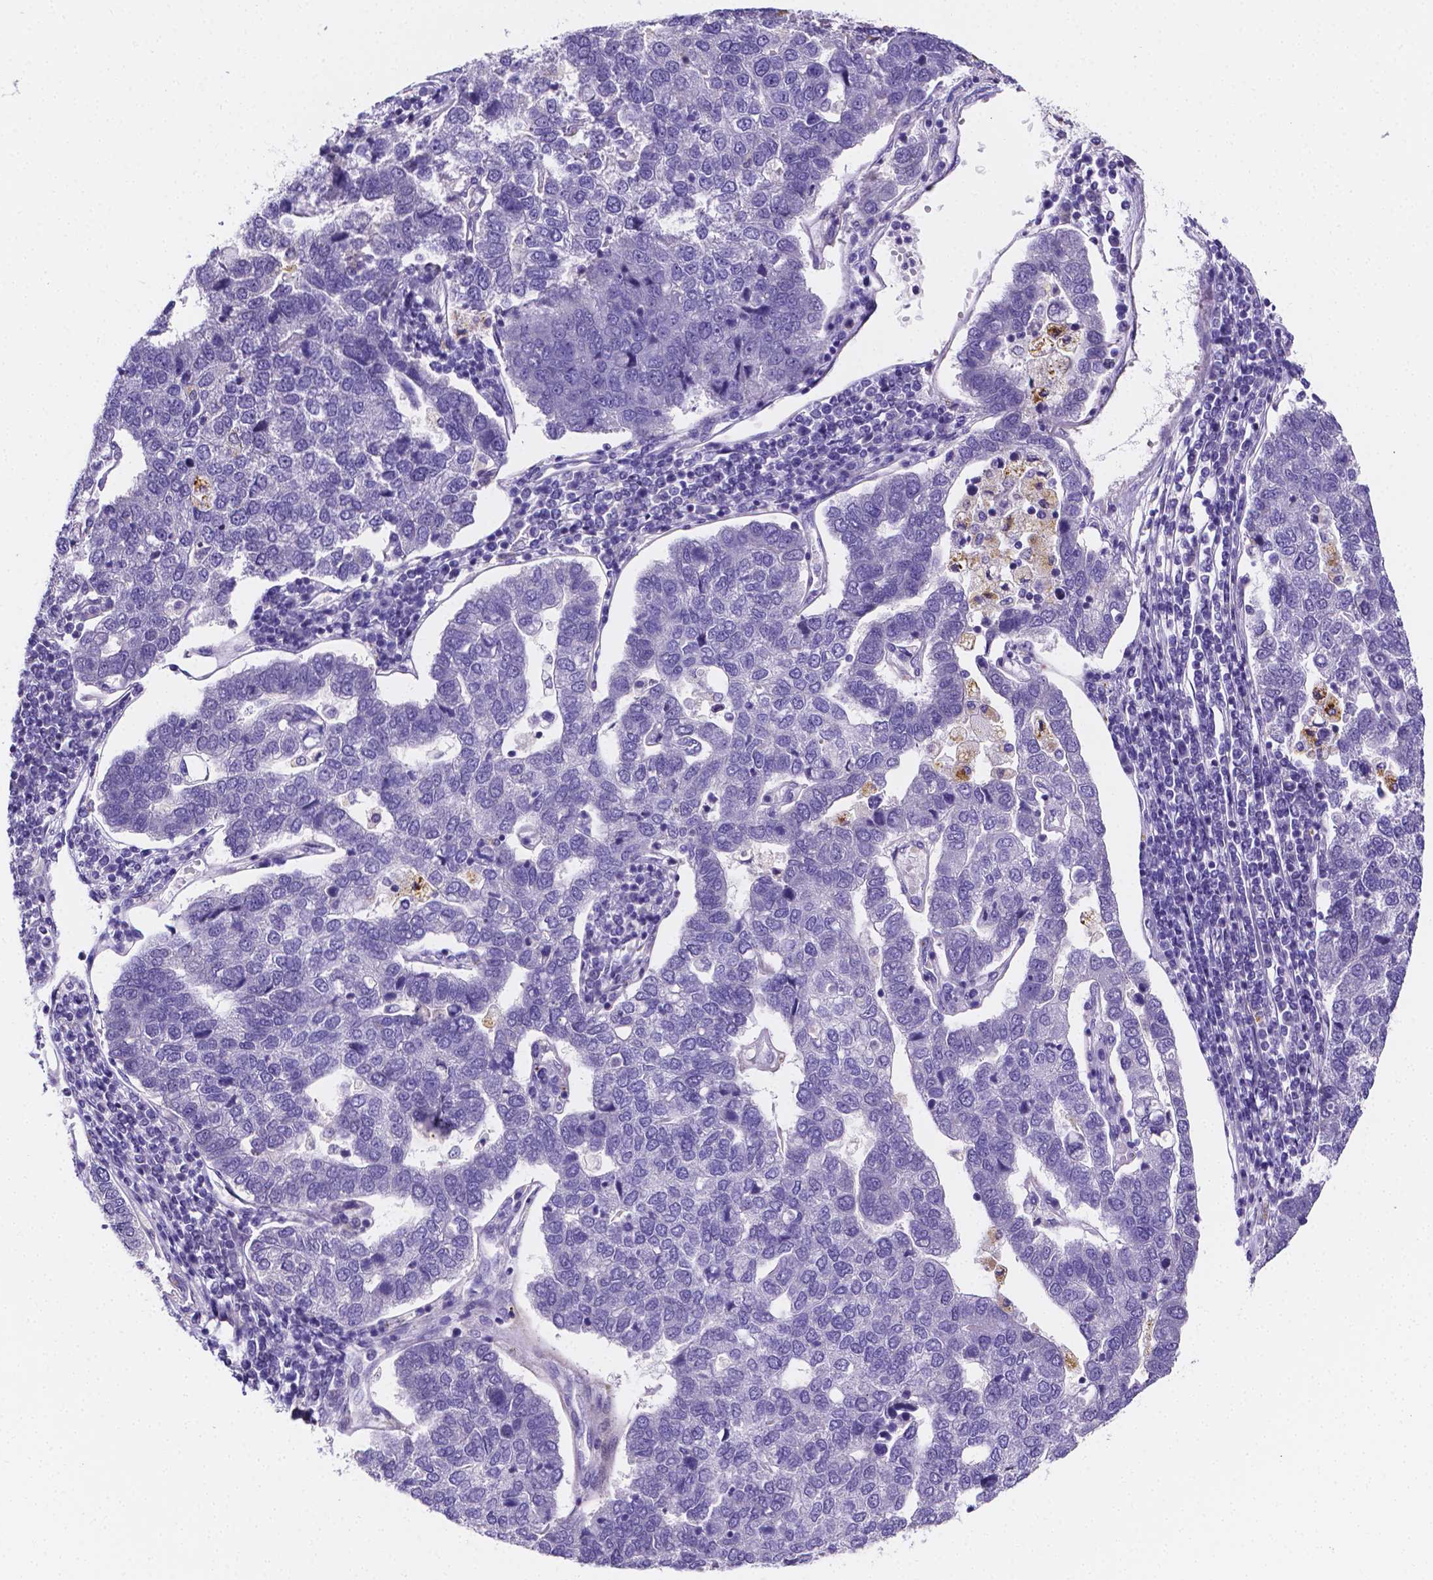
{"staining": {"intensity": "negative", "quantity": "none", "location": "none"}, "tissue": "pancreatic cancer", "cell_type": "Tumor cells", "image_type": "cancer", "snomed": [{"axis": "morphology", "description": "Adenocarcinoma, NOS"}, {"axis": "topography", "description": "Pancreas"}], "caption": "Protein analysis of pancreatic cancer (adenocarcinoma) exhibits no significant positivity in tumor cells.", "gene": "NRGN", "patient": {"sex": "female", "age": 61}}